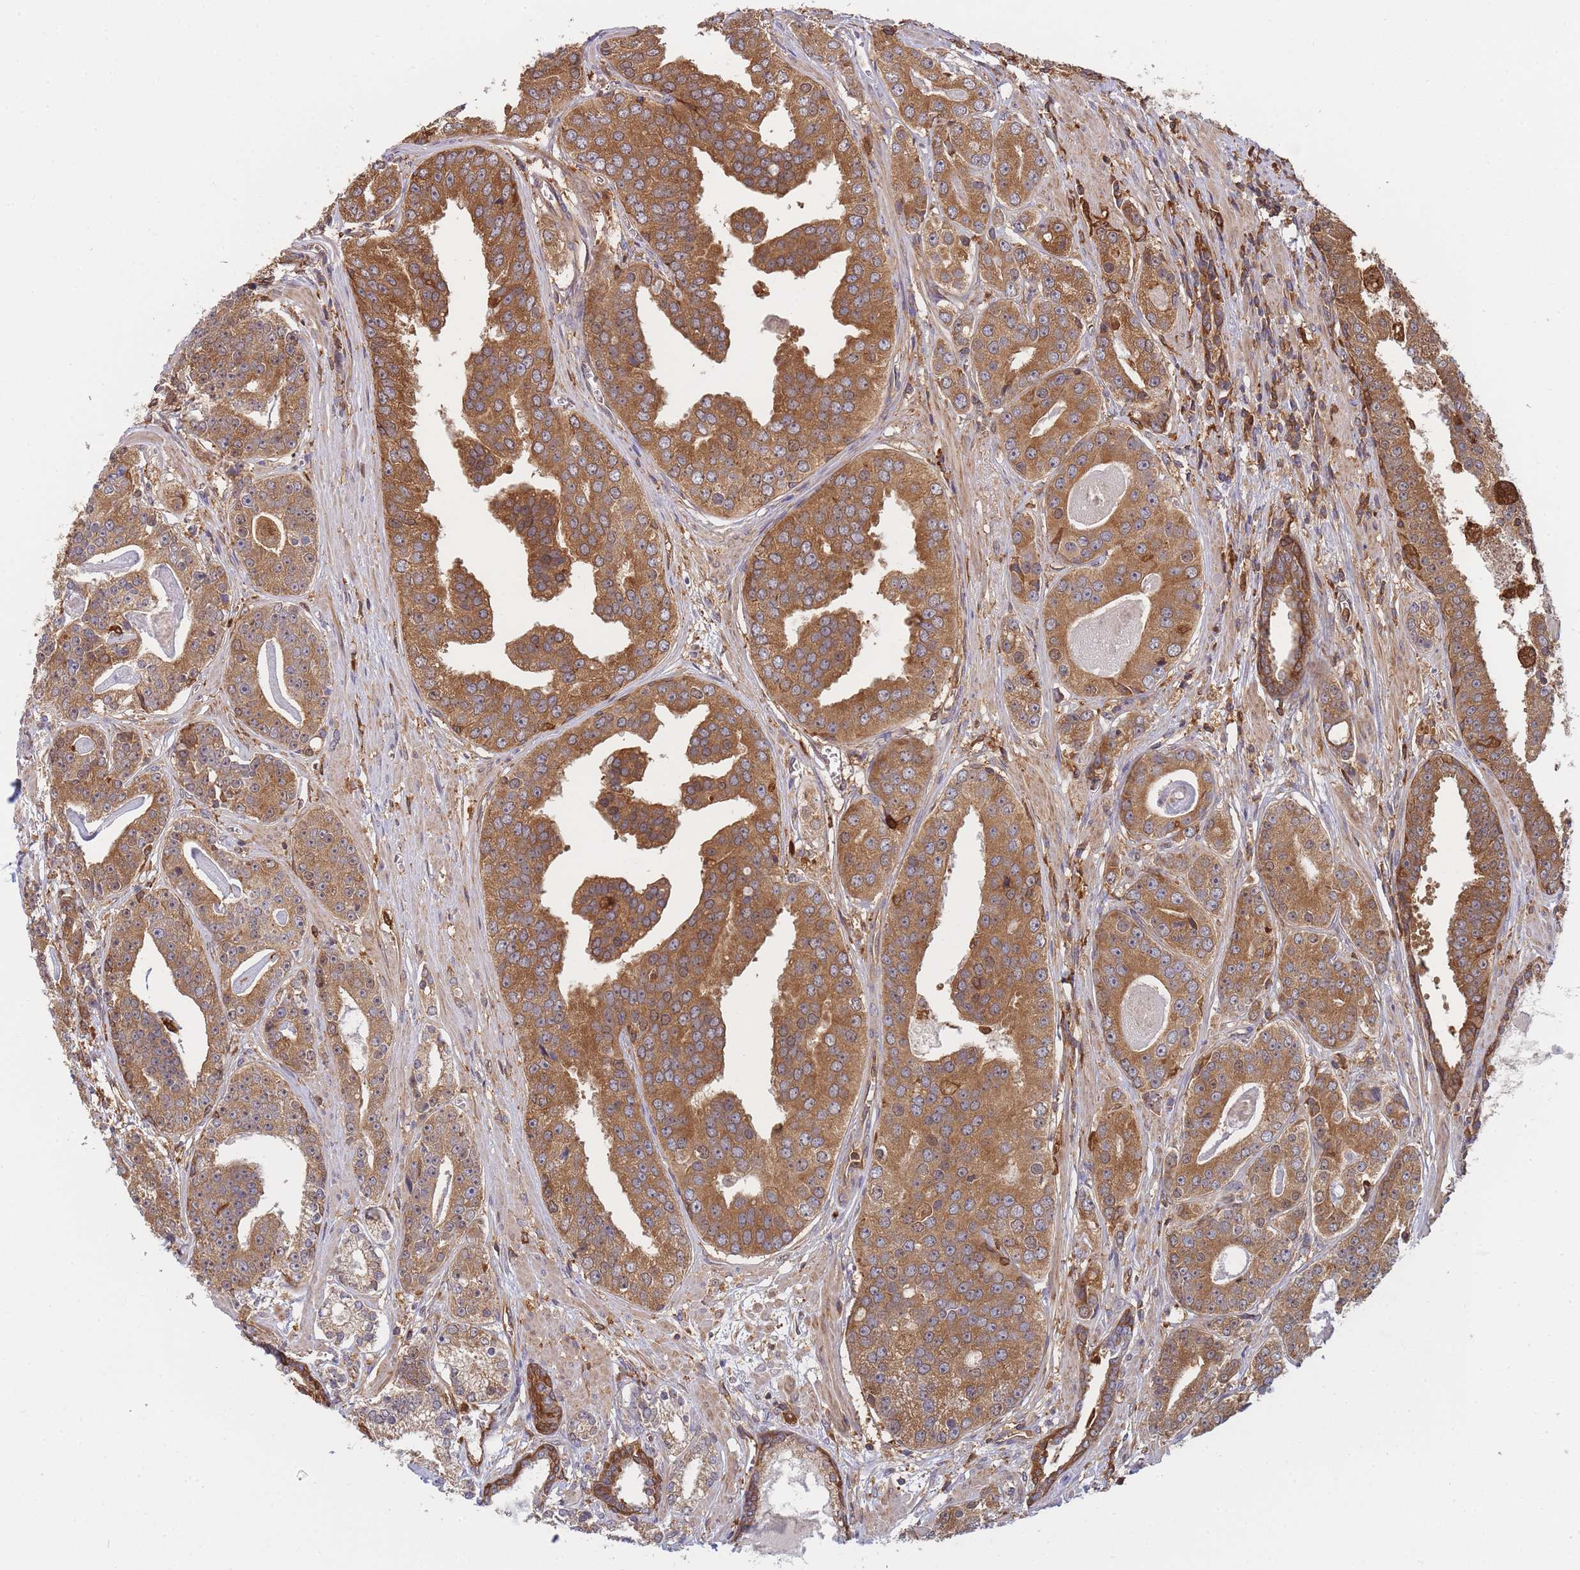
{"staining": {"intensity": "moderate", "quantity": ">75%", "location": "cytoplasmic/membranous"}, "tissue": "prostate cancer", "cell_type": "Tumor cells", "image_type": "cancer", "snomed": [{"axis": "morphology", "description": "Adenocarcinoma, High grade"}, {"axis": "topography", "description": "Prostate"}], "caption": "This is an image of IHC staining of high-grade adenocarcinoma (prostate), which shows moderate positivity in the cytoplasmic/membranous of tumor cells.", "gene": "SLC4A9", "patient": {"sex": "male", "age": 71}}